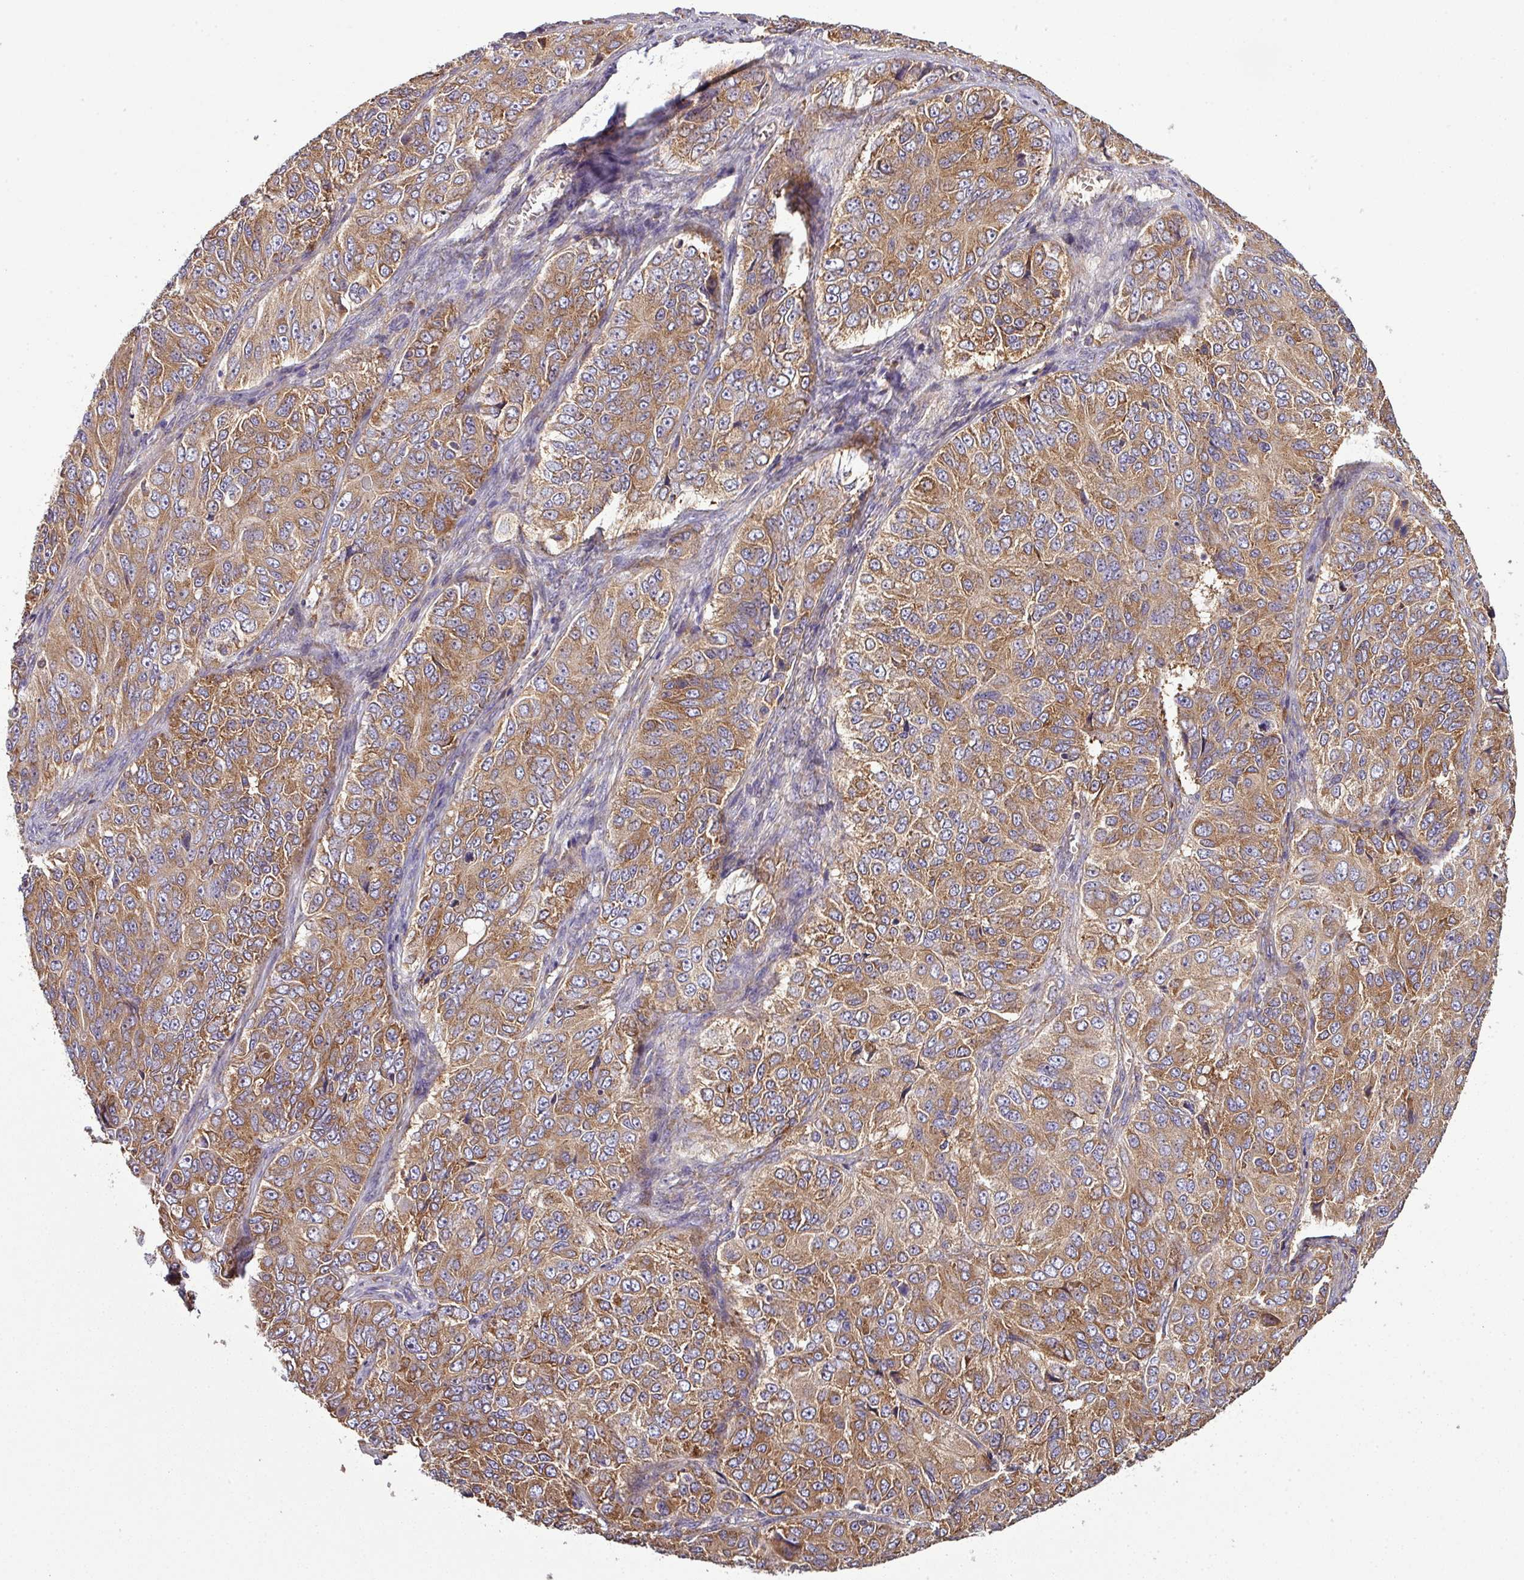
{"staining": {"intensity": "moderate", "quantity": ">75%", "location": "cytoplasmic/membranous"}, "tissue": "ovarian cancer", "cell_type": "Tumor cells", "image_type": "cancer", "snomed": [{"axis": "morphology", "description": "Carcinoma, endometroid"}, {"axis": "topography", "description": "Ovary"}], "caption": "Immunohistochemistry (IHC) of human endometroid carcinoma (ovarian) reveals medium levels of moderate cytoplasmic/membranous staining in approximately >75% of tumor cells.", "gene": "LRRC74B", "patient": {"sex": "female", "age": 51}}